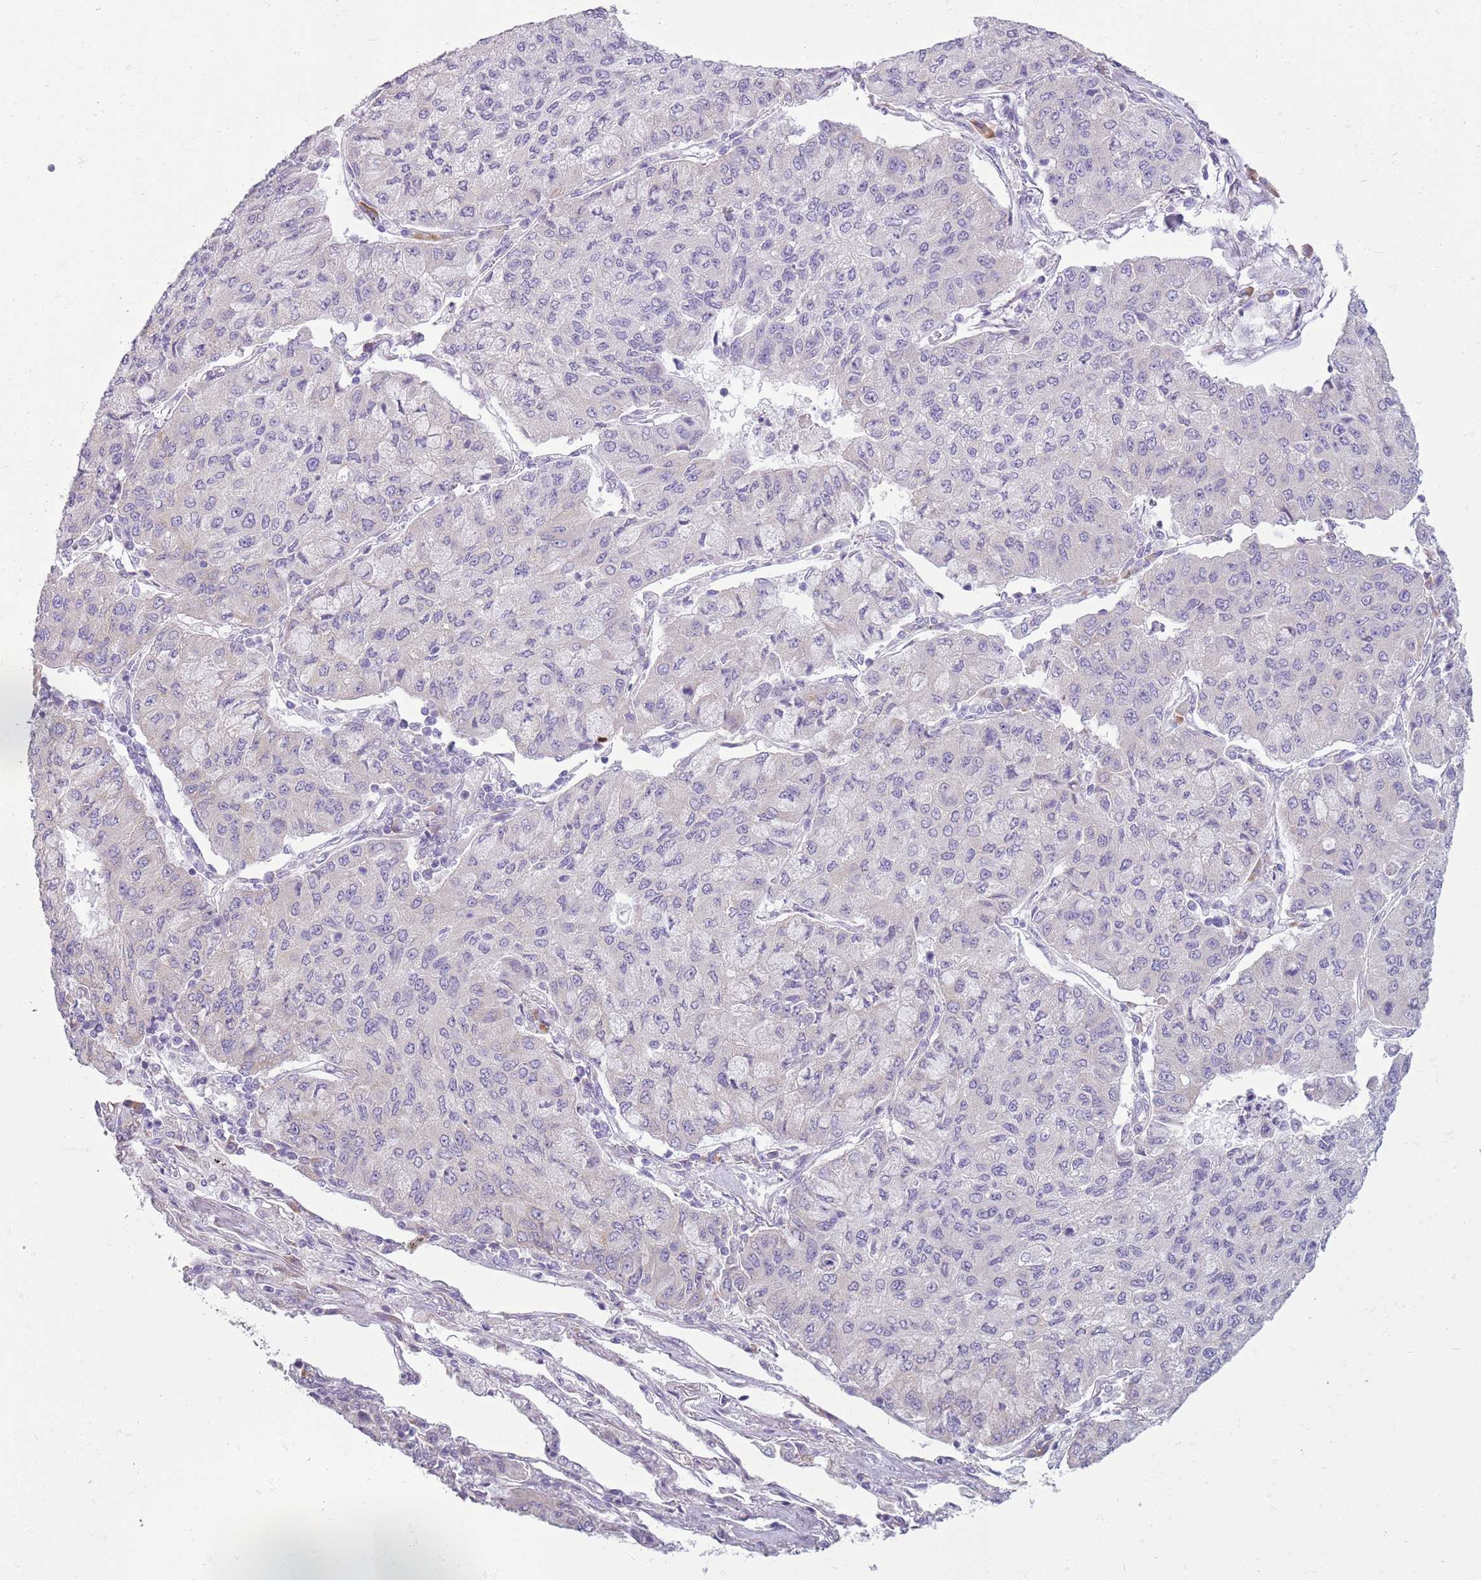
{"staining": {"intensity": "negative", "quantity": "none", "location": "none"}, "tissue": "lung cancer", "cell_type": "Tumor cells", "image_type": "cancer", "snomed": [{"axis": "morphology", "description": "Squamous cell carcinoma, NOS"}, {"axis": "topography", "description": "Lung"}], "caption": "Immunohistochemistry of squamous cell carcinoma (lung) demonstrates no staining in tumor cells. (Stains: DAB immunohistochemistry with hematoxylin counter stain, Microscopy: brightfield microscopy at high magnification).", "gene": "HYOU1", "patient": {"sex": "male", "age": 74}}